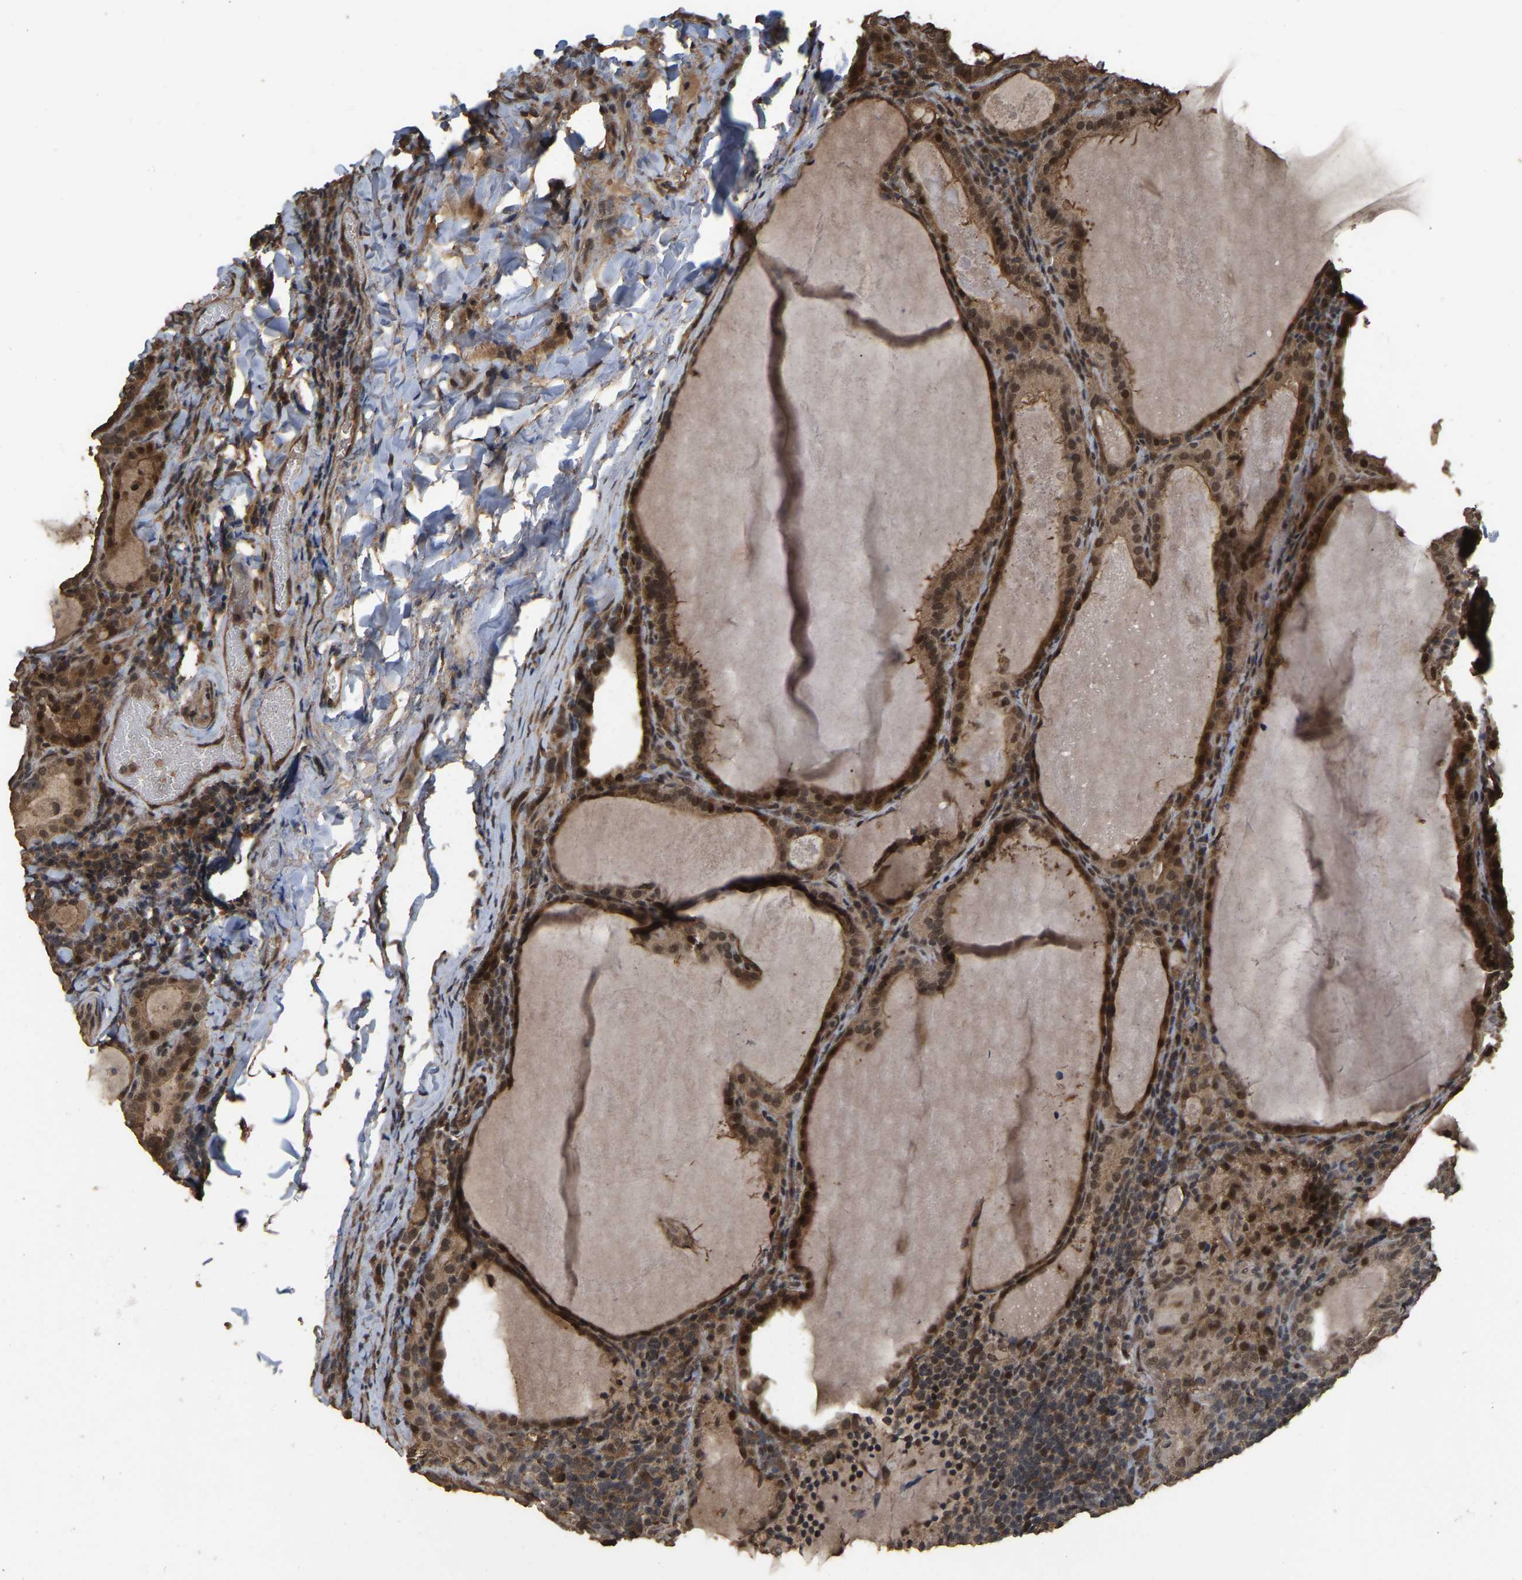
{"staining": {"intensity": "moderate", "quantity": ">75%", "location": "cytoplasmic/membranous,nuclear"}, "tissue": "thyroid cancer", "cell_type": "Tumor cells", "image_type": "cancer", "snomed": [{"axis": "morphology", "description": "Papillary adenocarcinoma, NOS"}, {"axis": "topography", "description": "Thyroid gland"}], "caption": "Thyroid cancer (papillary adenocarcinoma) tissue demonstrates moderate cytoplasmic/membranous and nuclear positivity in about >75% of tumor cells, visualized by immunohistochemistry. Nuclei are stained in blue.", "gene": "ARHGAP23", "patient": {"sex": "female", "age": 42}}